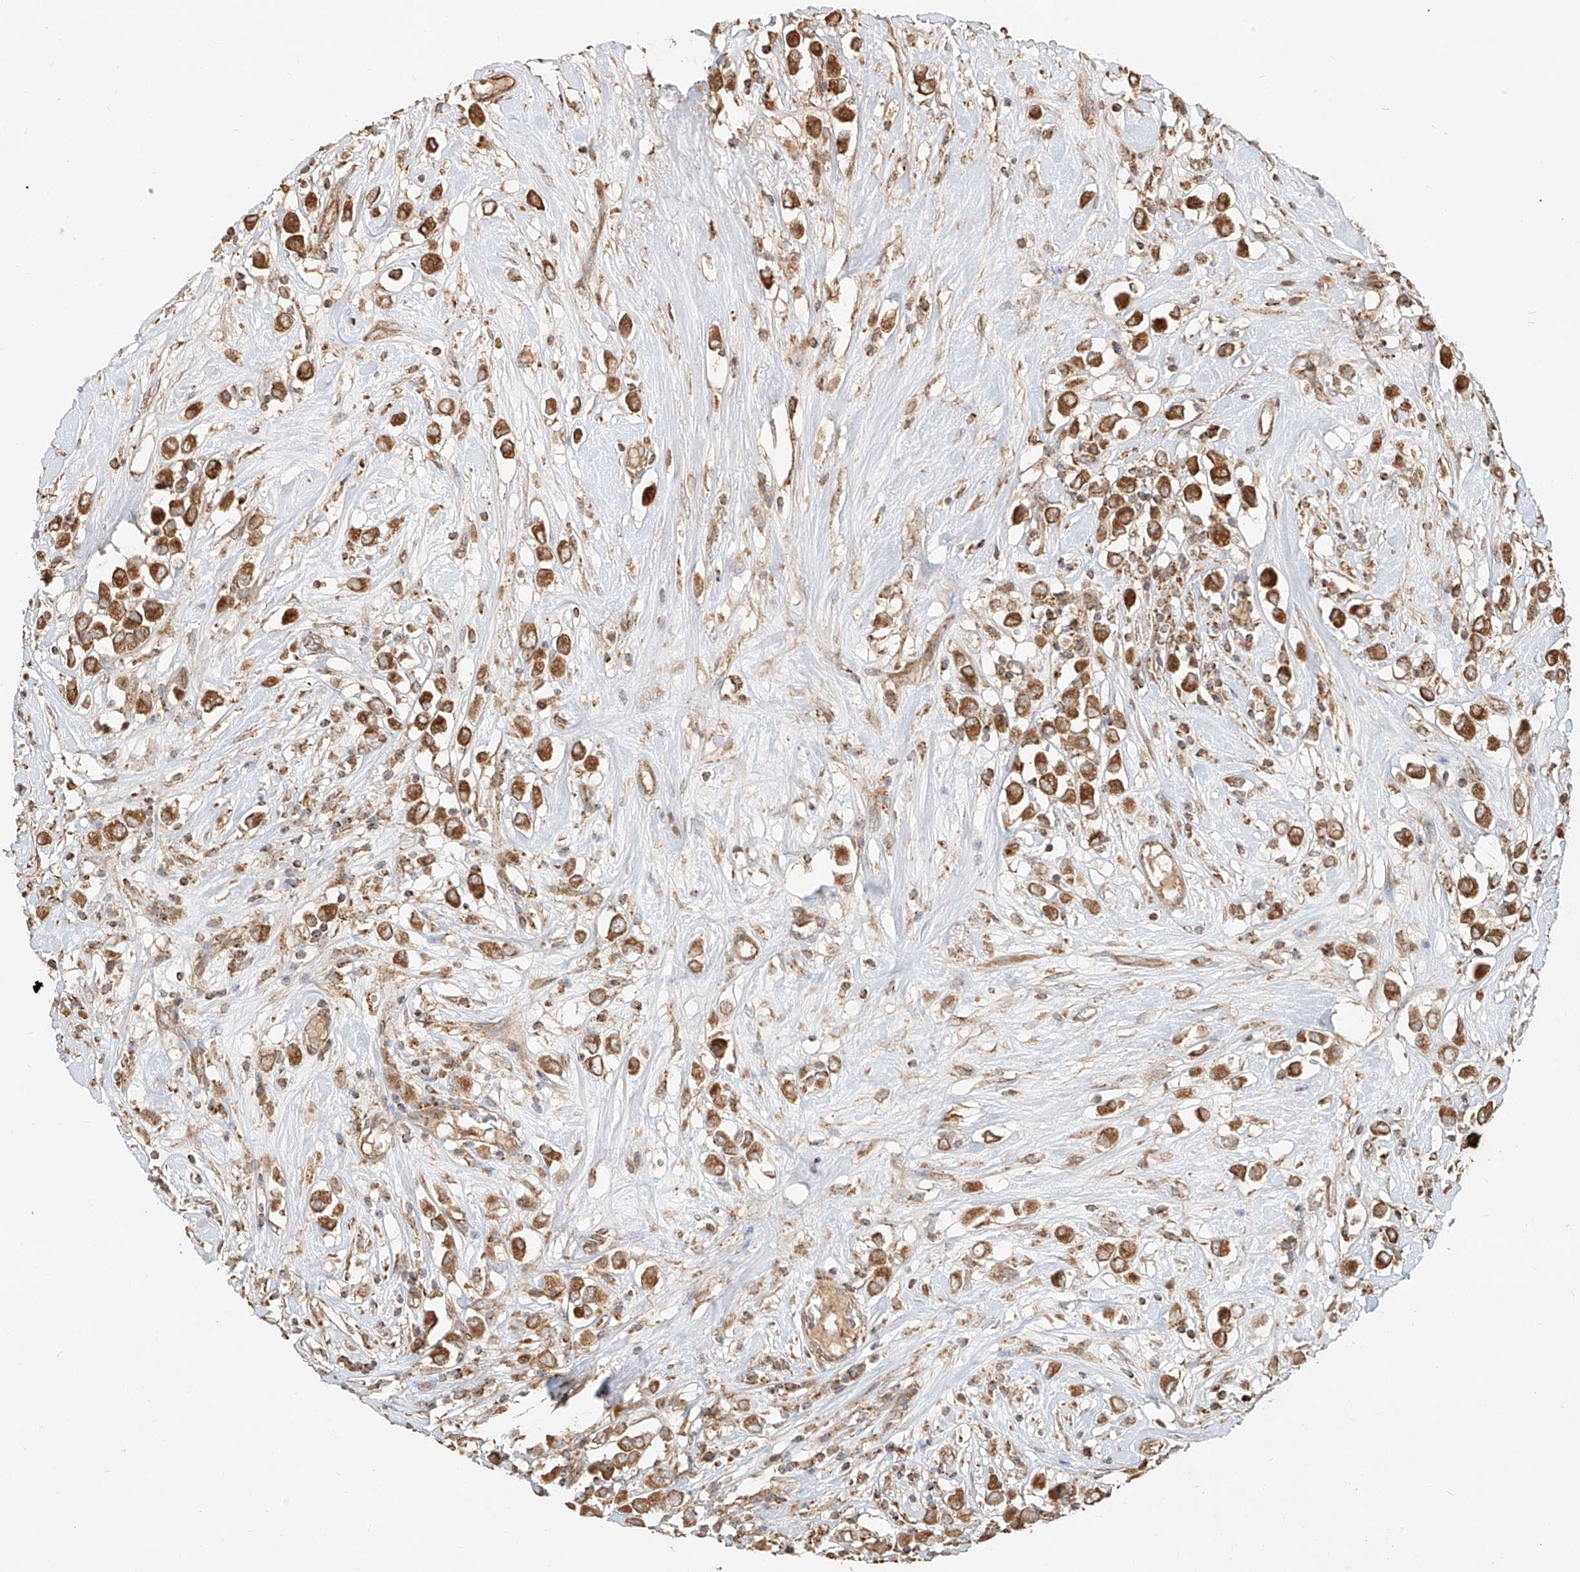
{"staining": {"intensity": "moderate", "quantity": ">75%", "location": "cytoplasmic/membranous"}, "tissue": "breast cancer", "cell_type": "Tumor cells", "image_type": "cancer", "snomed": [{"axis": "morphology", "description": "Duct carcinoma"}, {"axis": "topography", "description": "Breast"}], "caption": "Immunohistochemistry (IHC) (DAB) staining of breast invasive ductal carcinoma reveals moderate cytoplasmic/membranous protein expression in approximately >75% of tumor cells.", "gene": "EFNB1", "patient": {"sex": "female", "age": 61}}